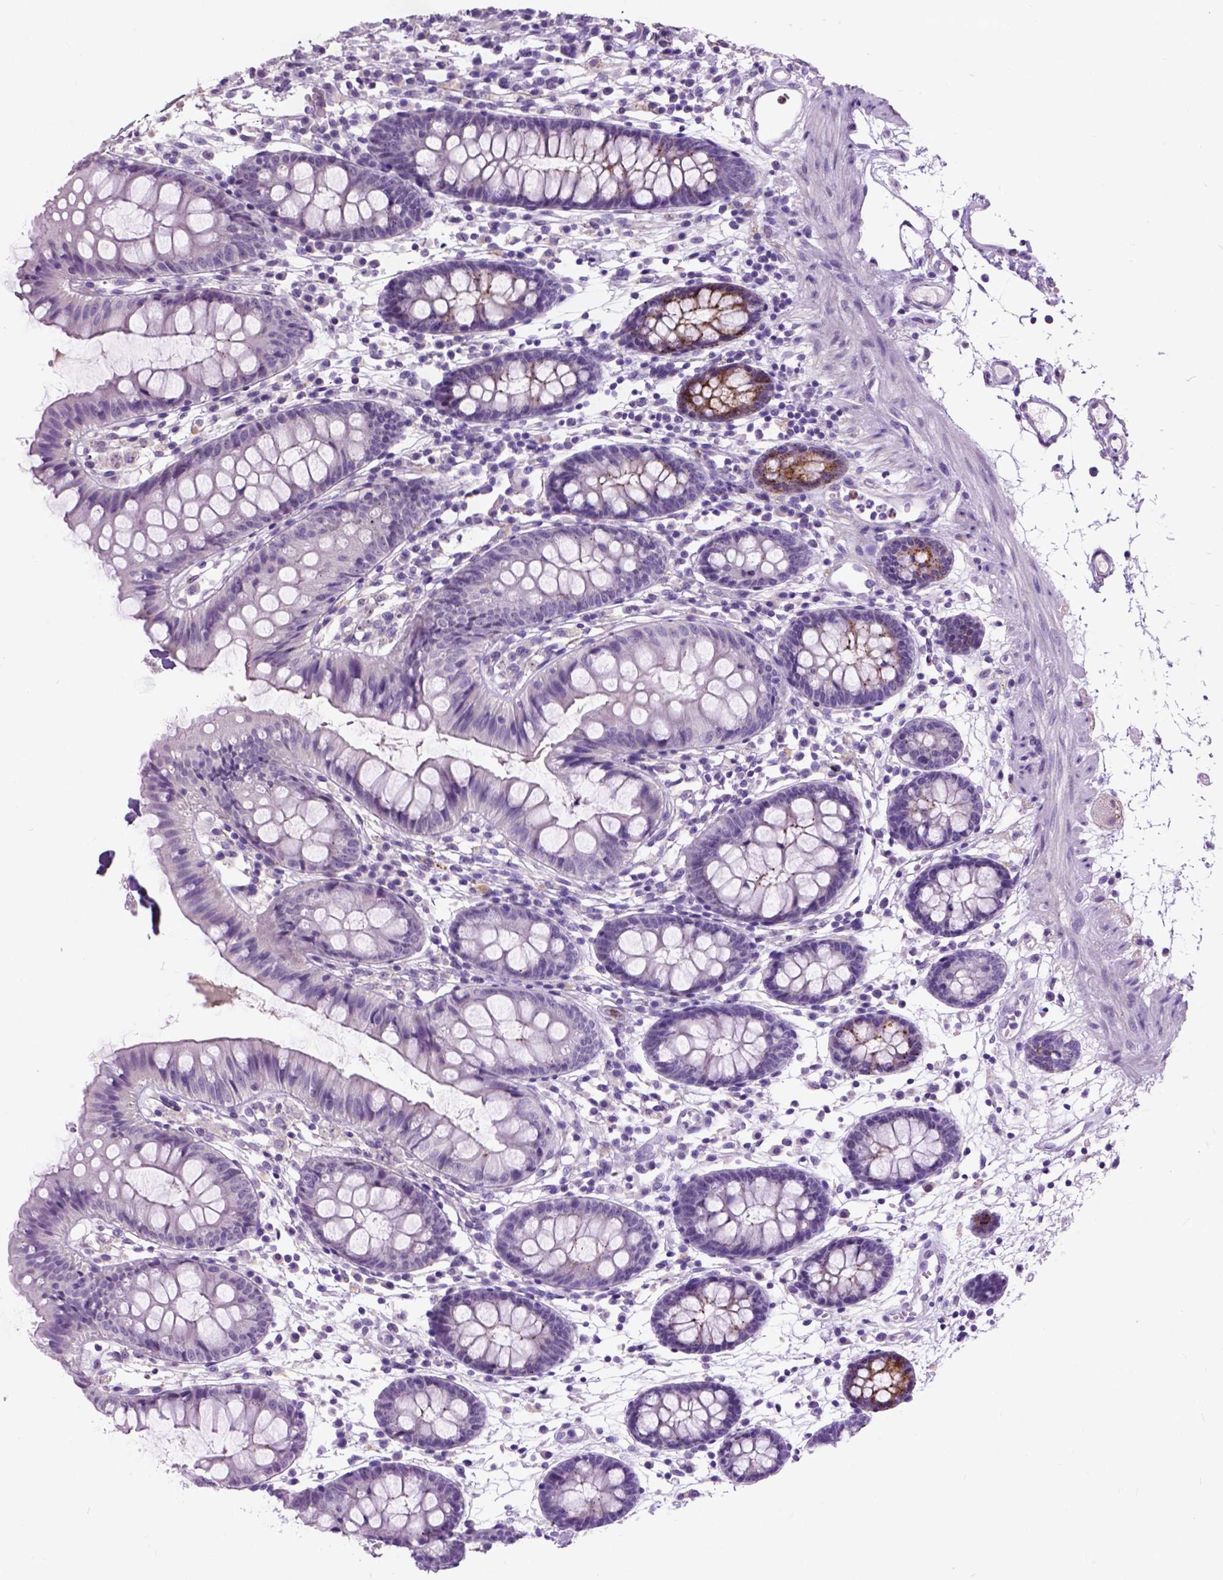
{"staining": {"intensity": "negative", "quantity": "none", "location": "none"}, "tissue": "colon", "cell_type": "Endothelial cells", "image_type": "normal", "snomed": [{"axis": "morphology", "description": "Normal tissue, NOS"}, {"axis": "topography", "description": "Colon"}], "caption": "This micrograph is of normal colon stained with immunohistochemistry to label a protein in brown with the nuclei are counter-stained blue. There is no staining in endothelial cells. The staining was performed using DAB to visualize the protein expression in brown, while the nuclei were stained in blue with hematoxylin (Magnification: 20x).", "gene": "MAPT", "patient": {"sex": "female", "age": 84}}